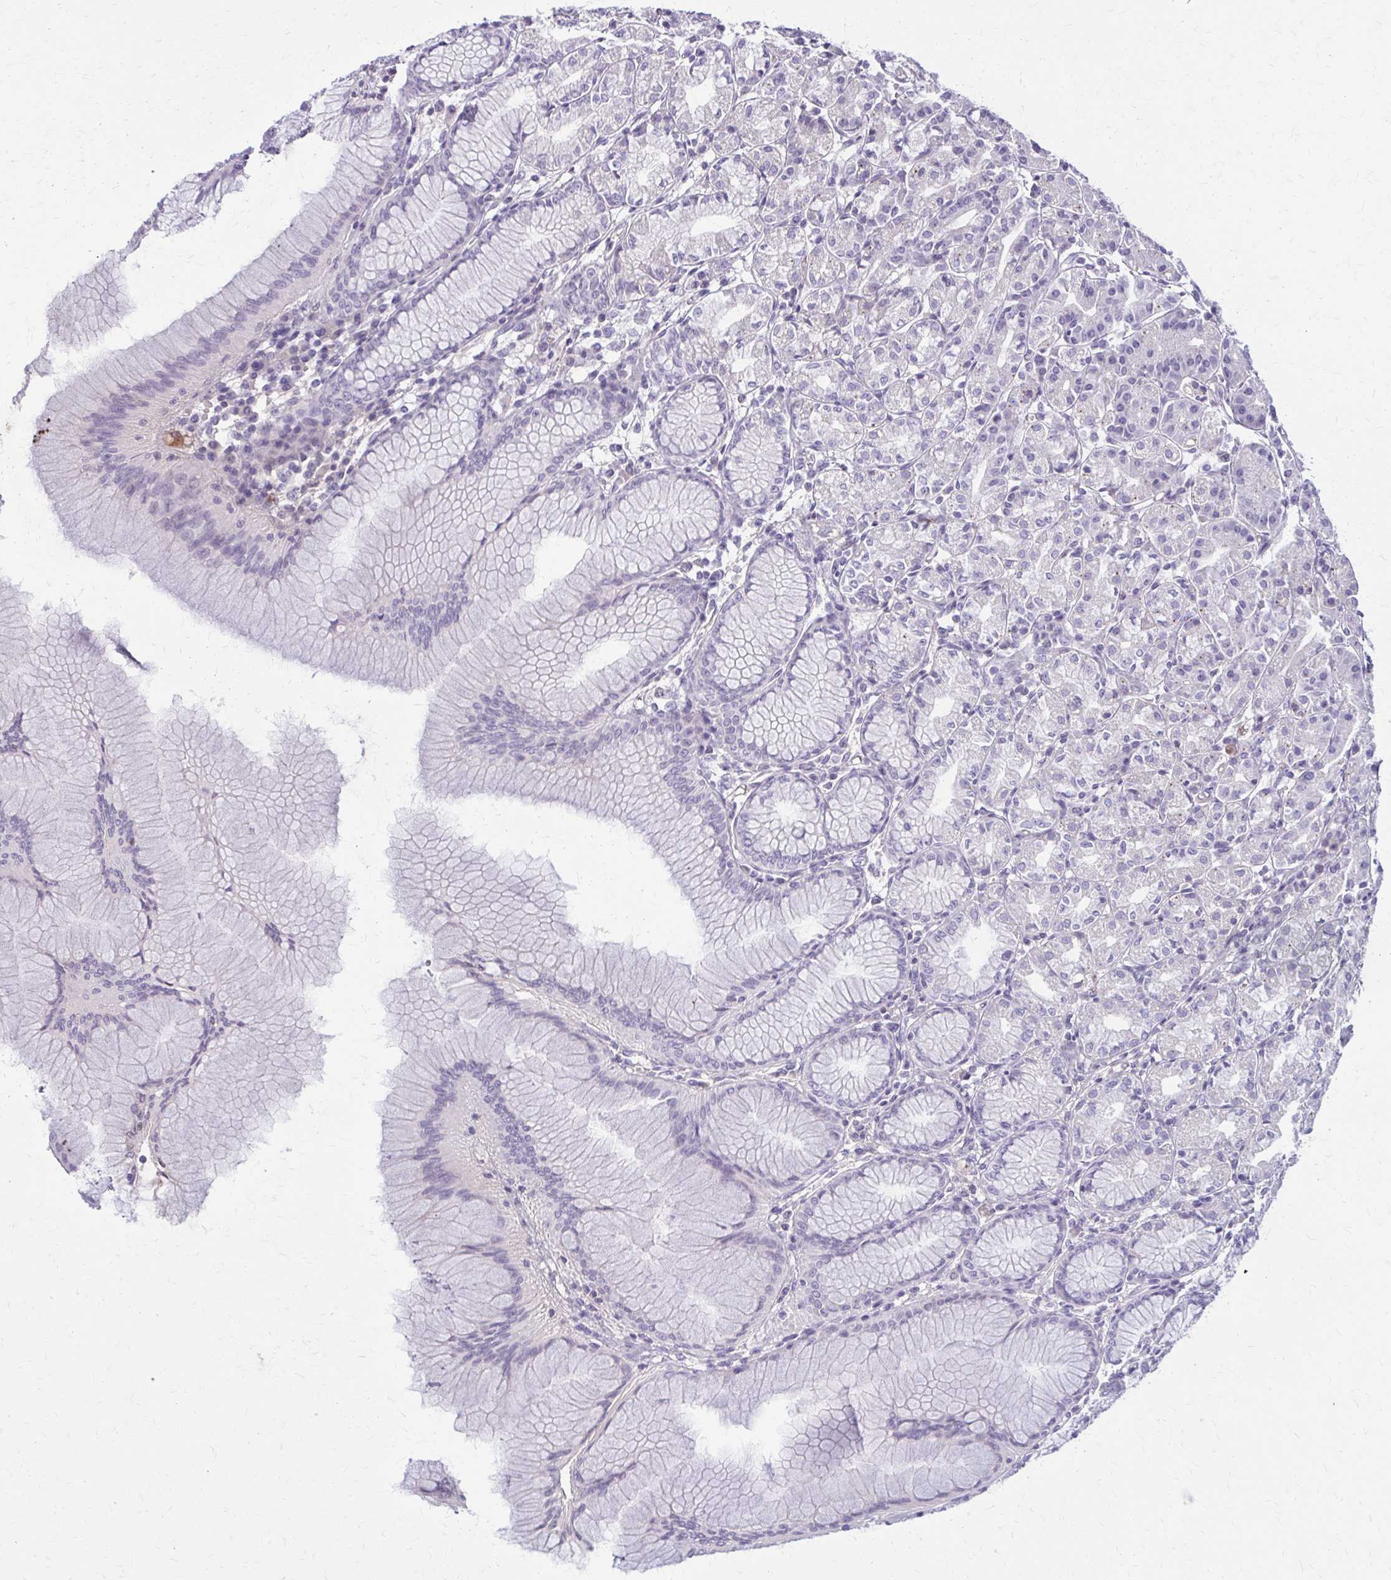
{"staining": {"intensity": "negative", "quantity": "none", "location": "none"}, "tissue": "stomach", "cell_type": "Glandular cells", "image_type": "normal", "snomed": [{"axis": "morphology", "description": "Normal tissue, NOS"}, {"axis": "topography", "description": "Stomach"}], "caption": "A micrograph of human stomach is negative for staining in glandular cells.", "gene": "SERPIND1", "patient": {"sex": "female", "age": 57}}